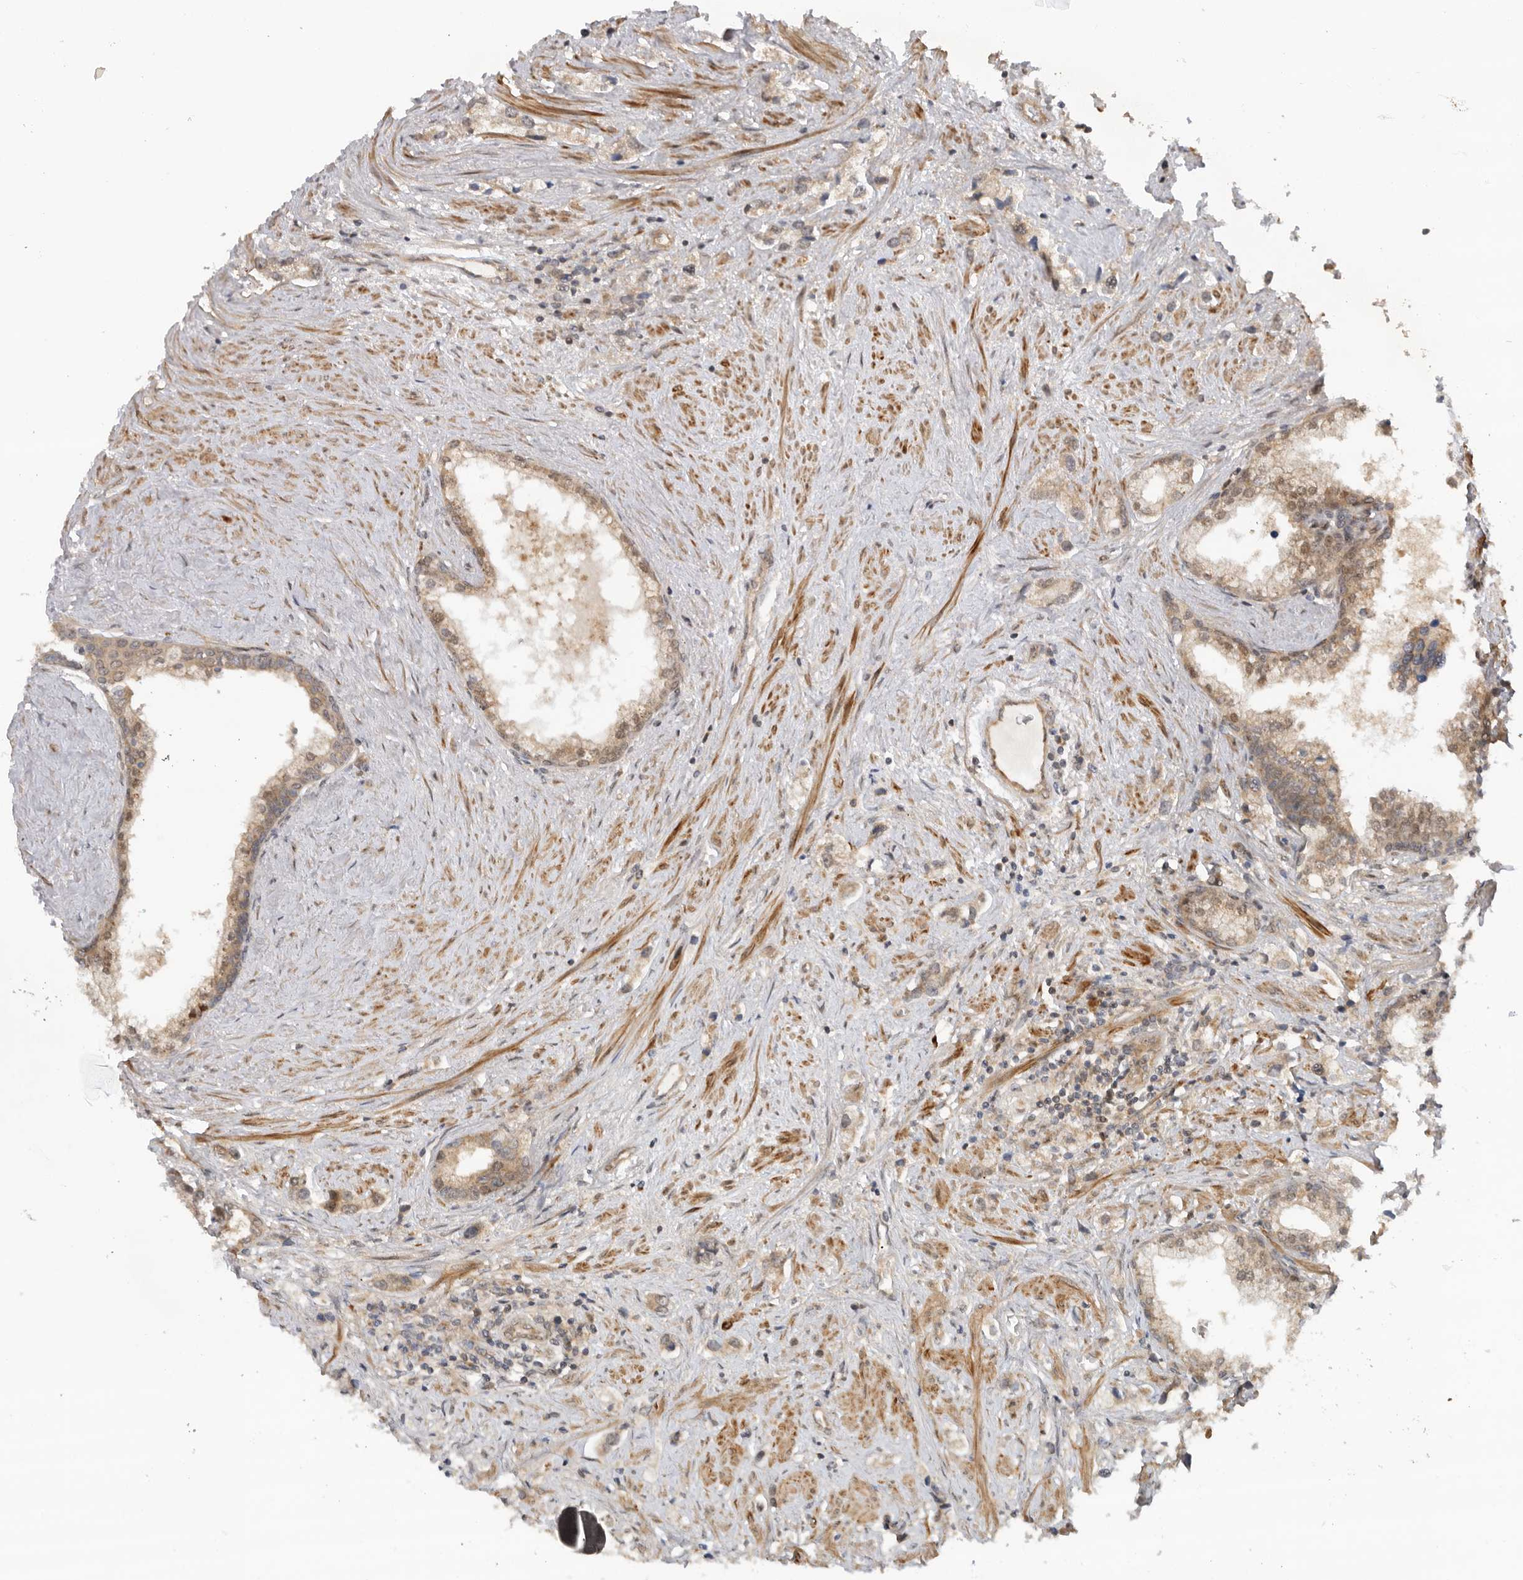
{"staining": {"intensity": "weak", "quantity": "<25%", "location": "cytoplasmic/membranous"}, "tissue": "prostate cancer", "cell_type": "Tumor cells", "image_type": "cancer", "snomed": [{"axis": "morphology", "description": "Adenocarcinoma, High grade"}, {"axis": "topography", "description": "Prostate"}], "caption": "Photomicrograph shows no protein expression in tumor cells of high-grade adenocarcinoma (prostate) tissue.", "gene": "DCAF8", "patient": {"sex": "male", "age": 66}}